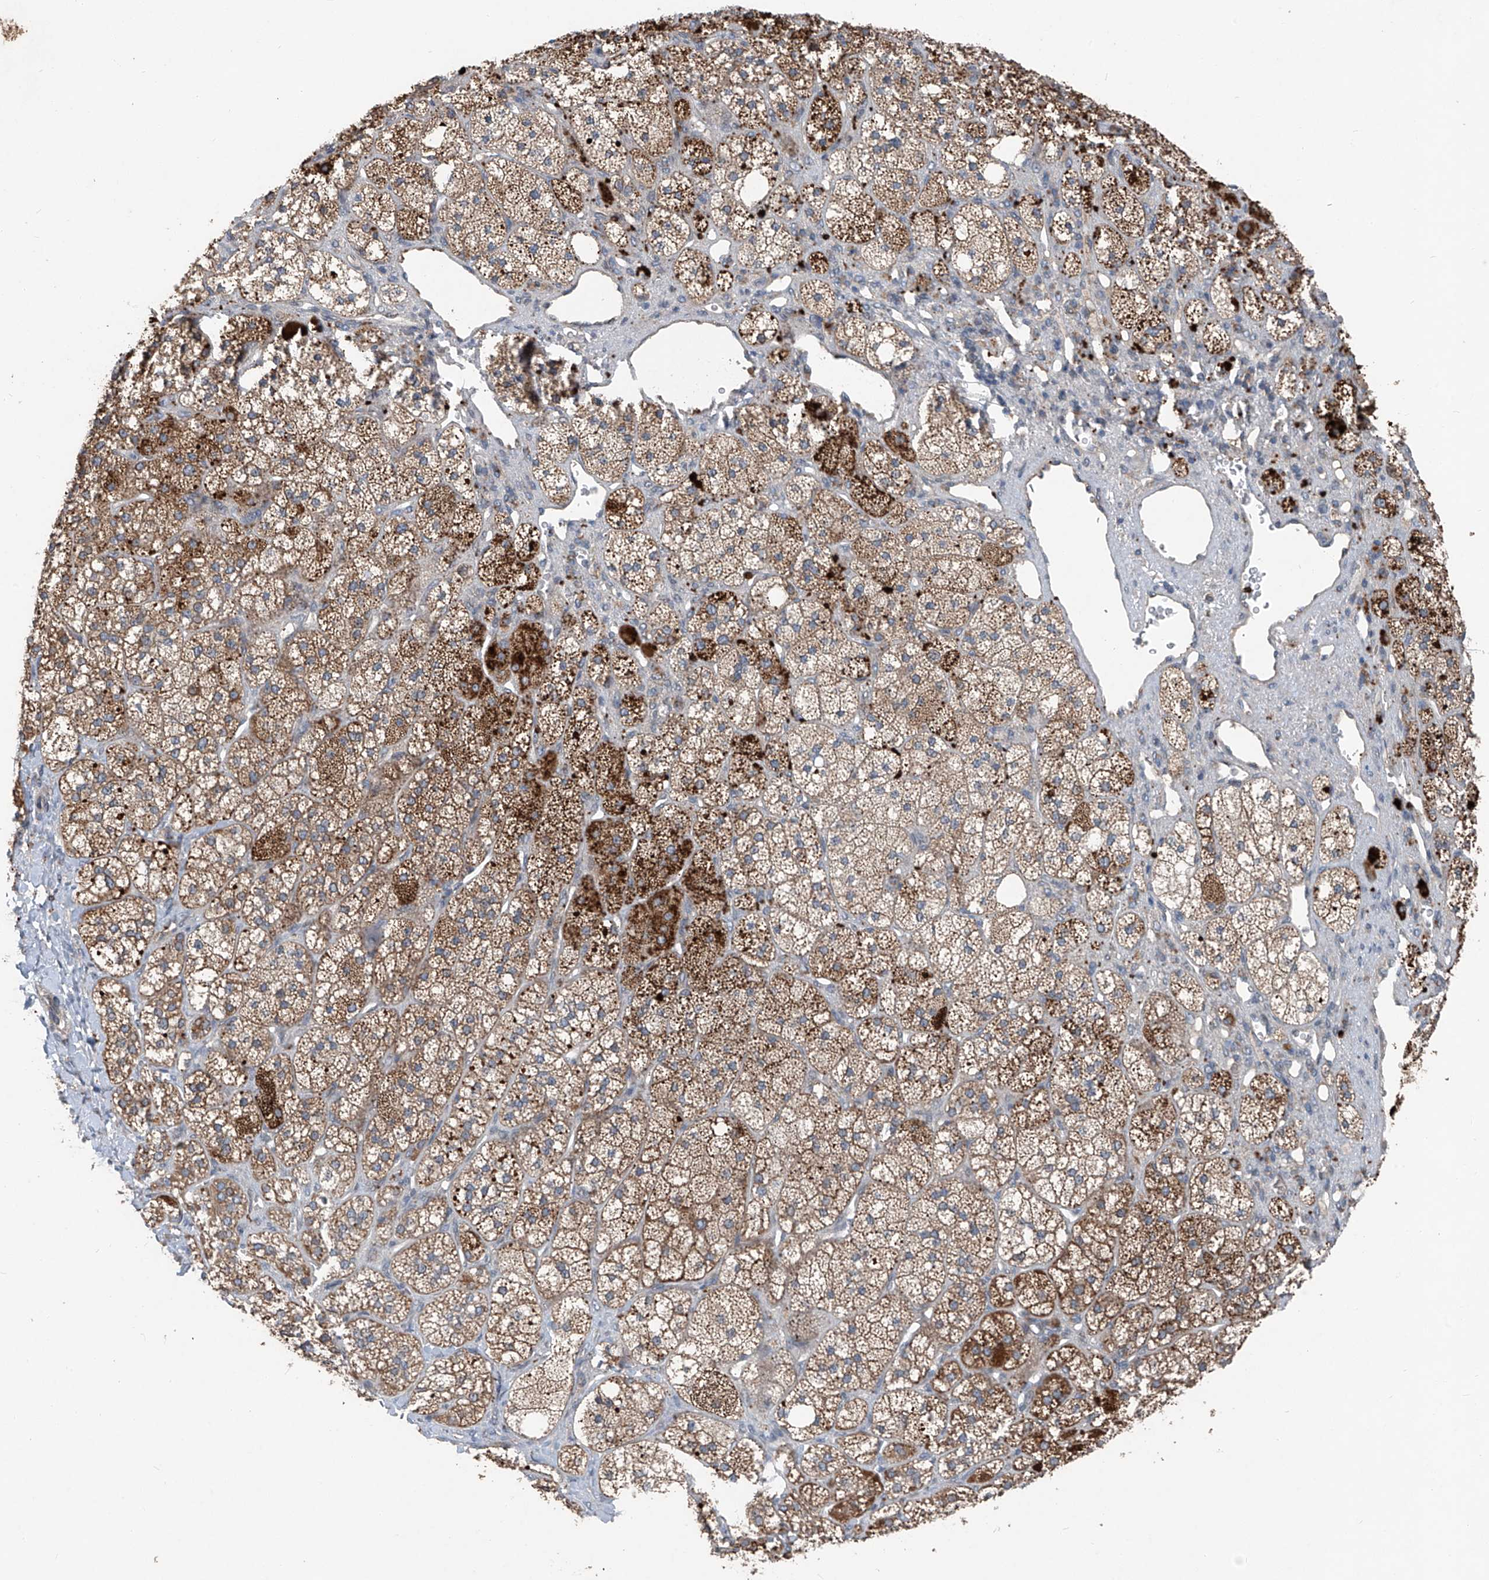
{"staining": {"intensity": "strong", "quantity": "<25%", "location": "cytoplasmic/membranous"}, "tissue": "adrenal gland", "cell_type": "Glandular cells", "image_type": "normal", "snomed": [{"axis": "morphology", "description": "Normal tissue, NOS"}, {"axis": "topography", "description": "Adrenal gland"}], "caption": "Adrenal gland stained with immunohistochemistry (IHC) reveals strong cytoplasmic/membranous positivity in approximately <25% of glandular cells. The staining was performed using DAB (3,3'-diaminobenzidine) to visualize the protein expression in brown, while the nuclei were stained in blue with hematoxylin (Magnification: 20x).", "gene": "FOXRED2", "patient": {"sex": "male", "age": 61}}